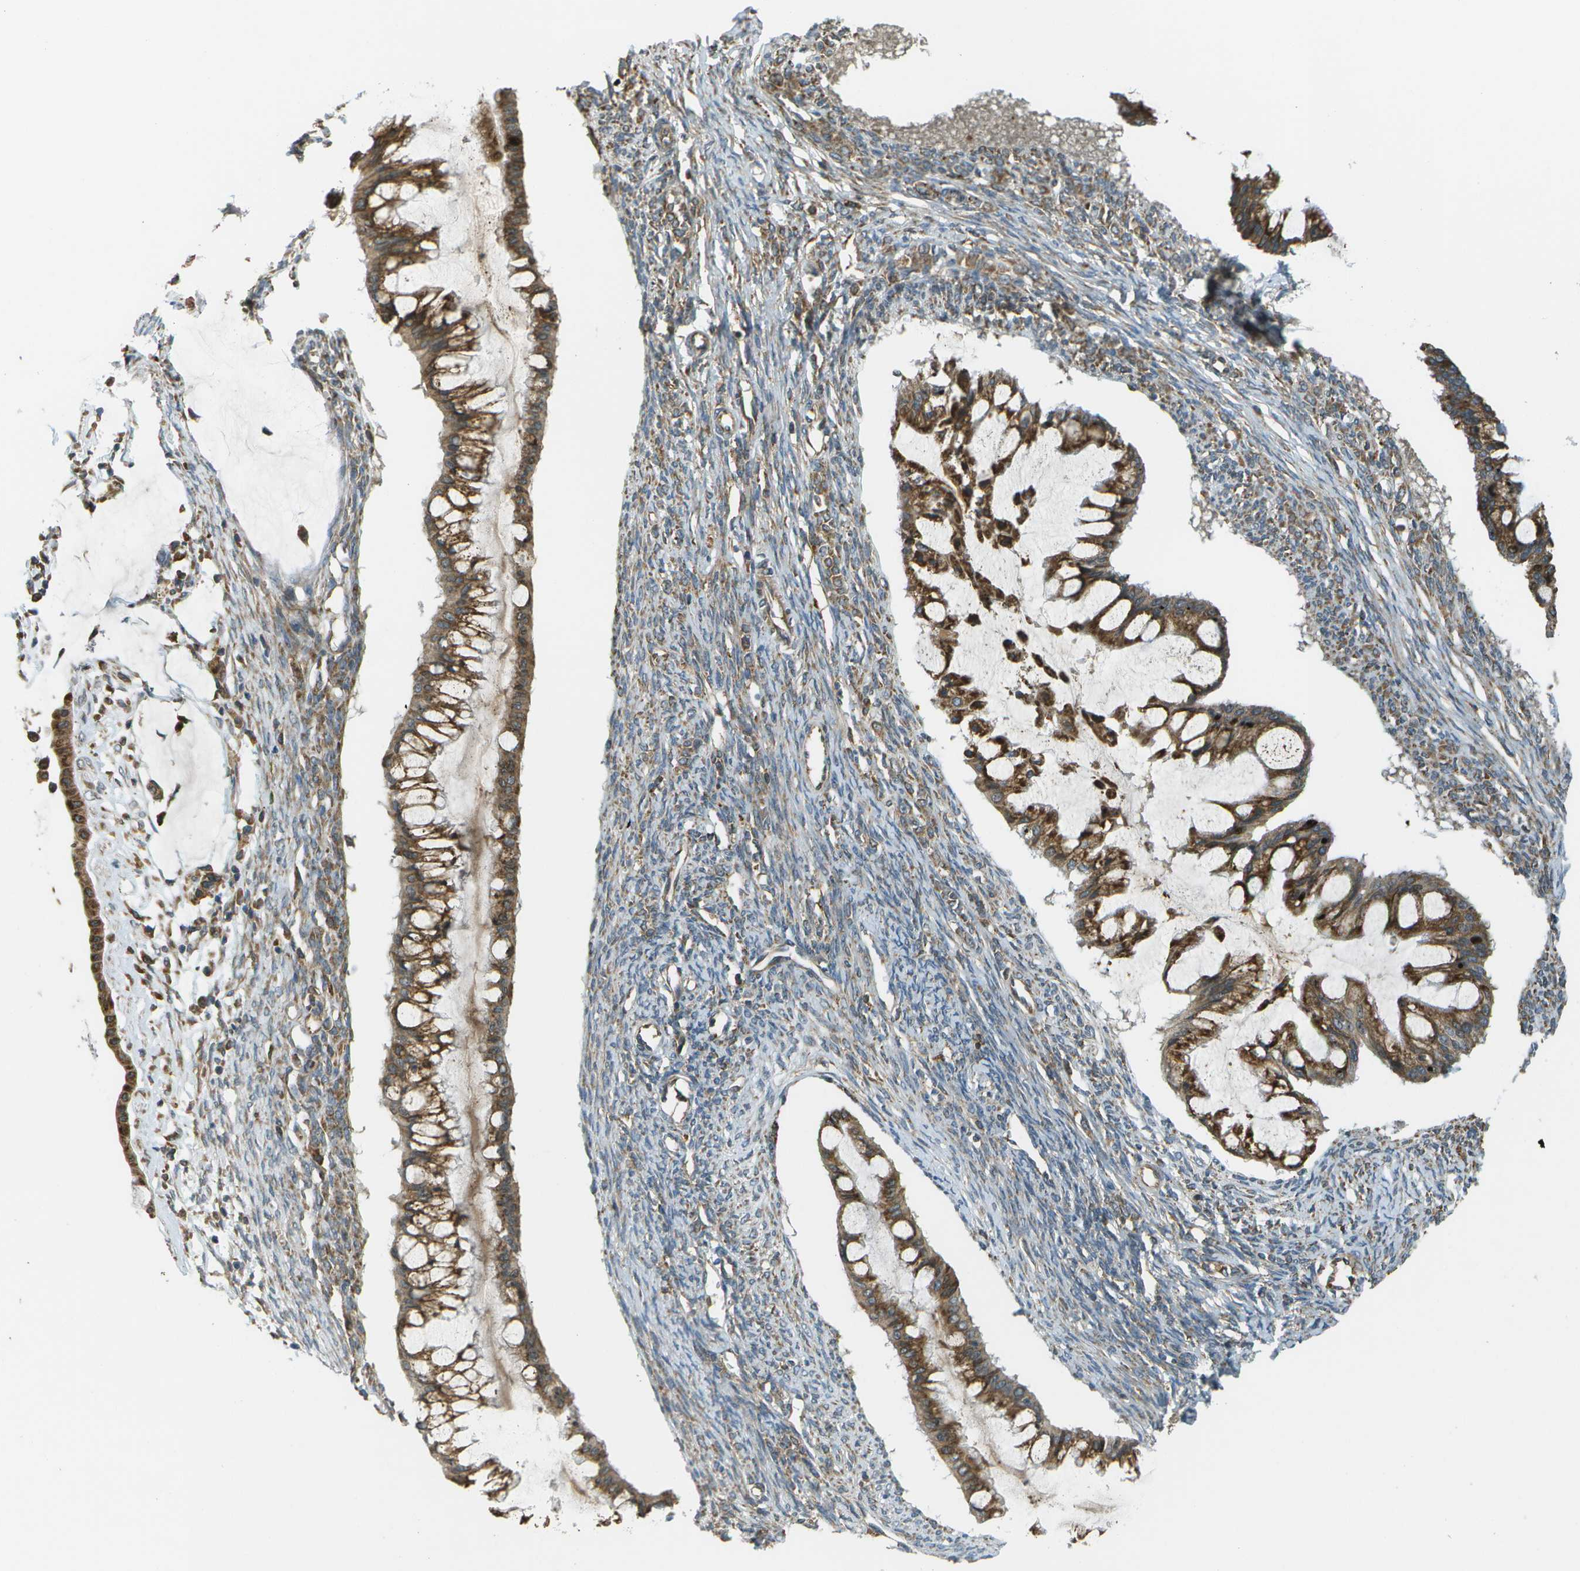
{"staining": {"intensity": "strong", "quantity": ">75%", "location": "cytoplasmic/membranous"}, "tissue": "ovarian cancer", "cell_type": "Tumor cells", "image_type": "cancer", "snomed": [{"axis": "morphology", "description": "Cystadenocarcinoma, mucinous, NOS"}, {"axis": "topography", "description": "Ovary"}], "caption": "Immunohistochemistry (IHC) histopathology image of ovarian cancer (mucinous cystadenocarcinoma) stained for a protein (brown), which demonstrates high levels of strong cytoplasmic/membranous staining in about >75% of tumor cells.", "gene": "USP30", "patient": {"sex": "female", "age": 73}}